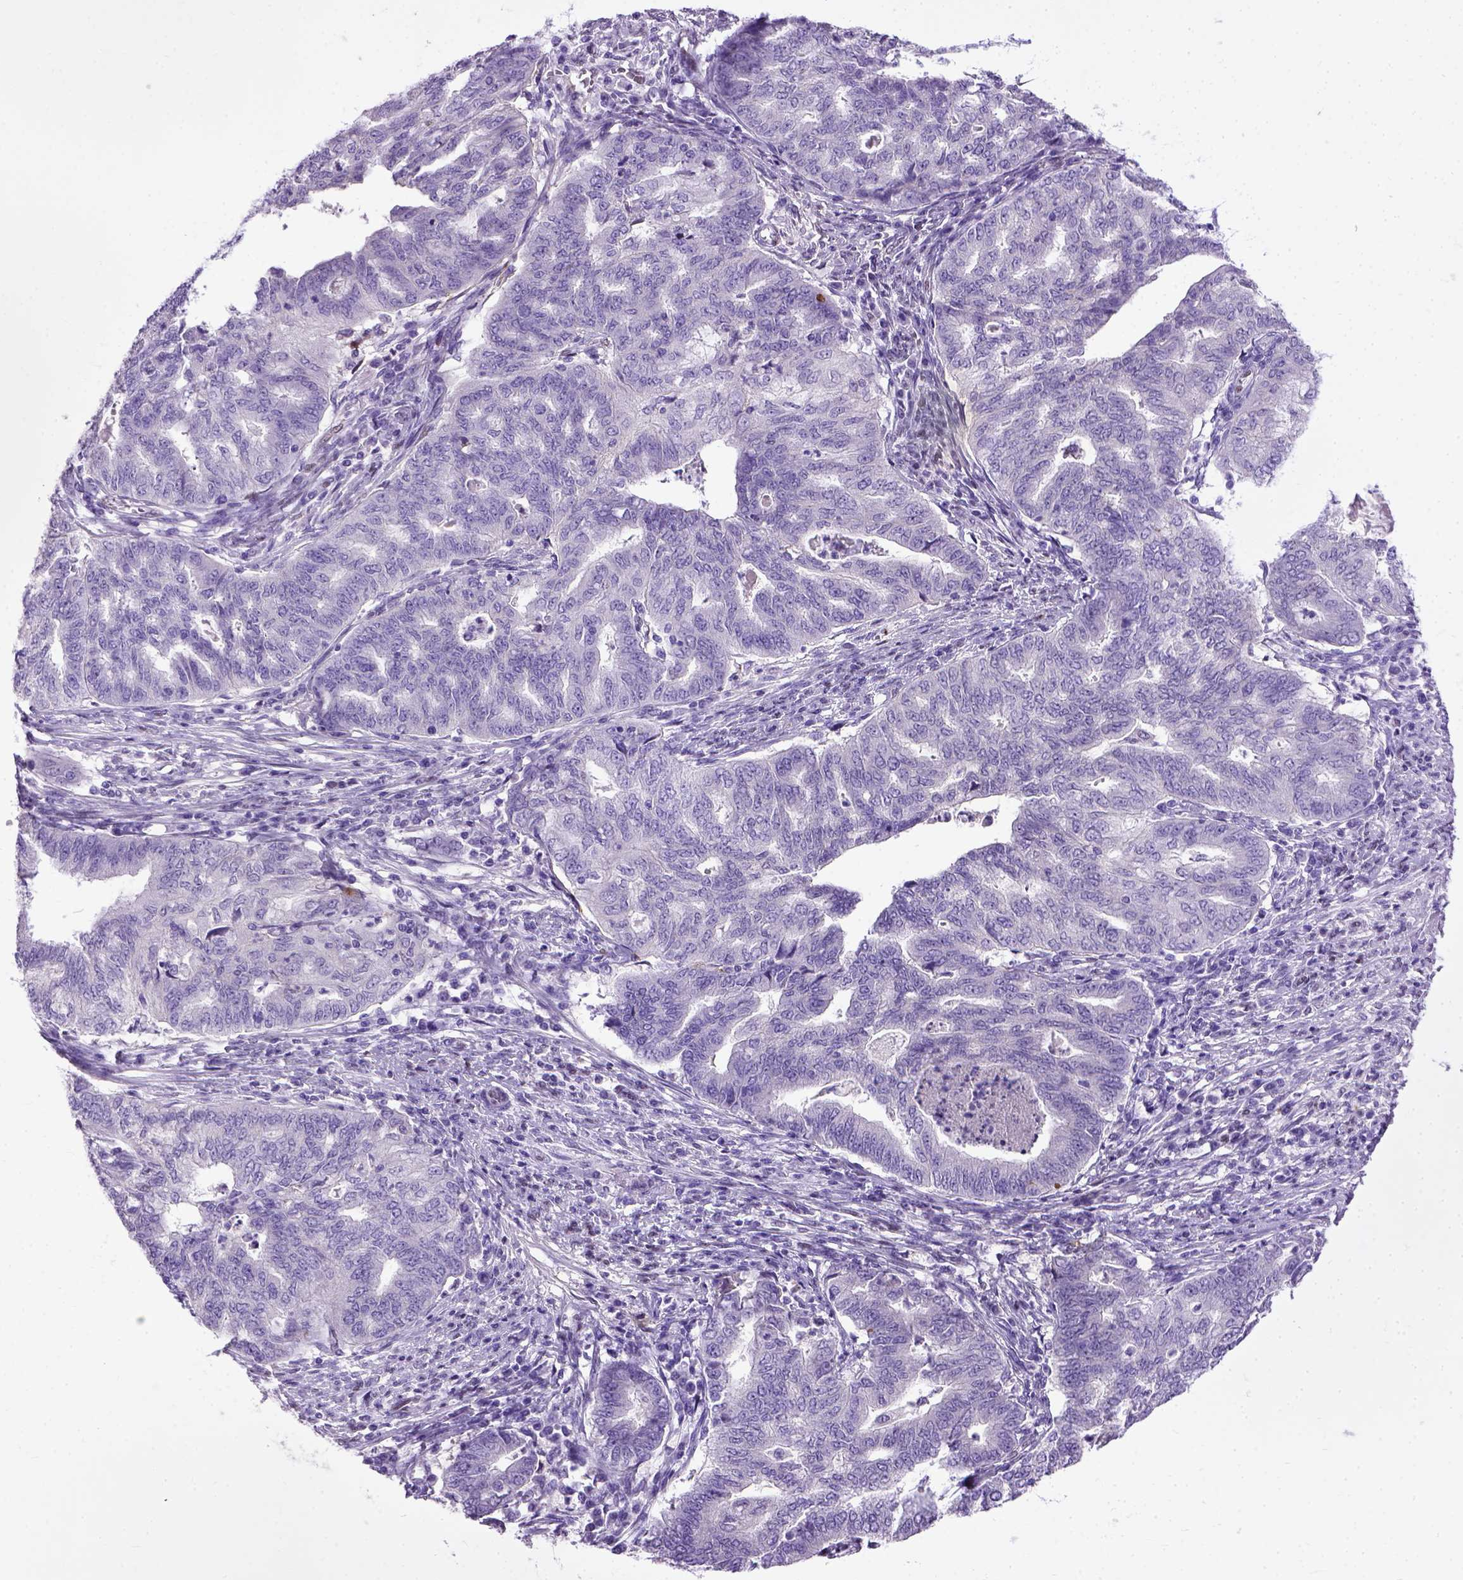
{"staining": {"intensity": "negative", "quantity": "none", "location": "none"}, "tissue": "endometrial cancer", "cell_type": "Tumor cells", "image_type": "cancer", "snomed": [{"axis": "morphology", "description": "Adenocarcinoma, NOS"}, {"axis": "topography", "description": "Endometrium"}], "caption": "Immunohistochemistry (IHC) photomicrograph of neoplastic tissue: endometrial cancer stained with DAB demonstrates no significant protein positivity in tumor cells. The staining is performed using DAB brown chromogen with nuclei counter-stained in using hematoxylin.", "gene": "ADAMTS8", "patient": {"sex": "female", "age": 79}}